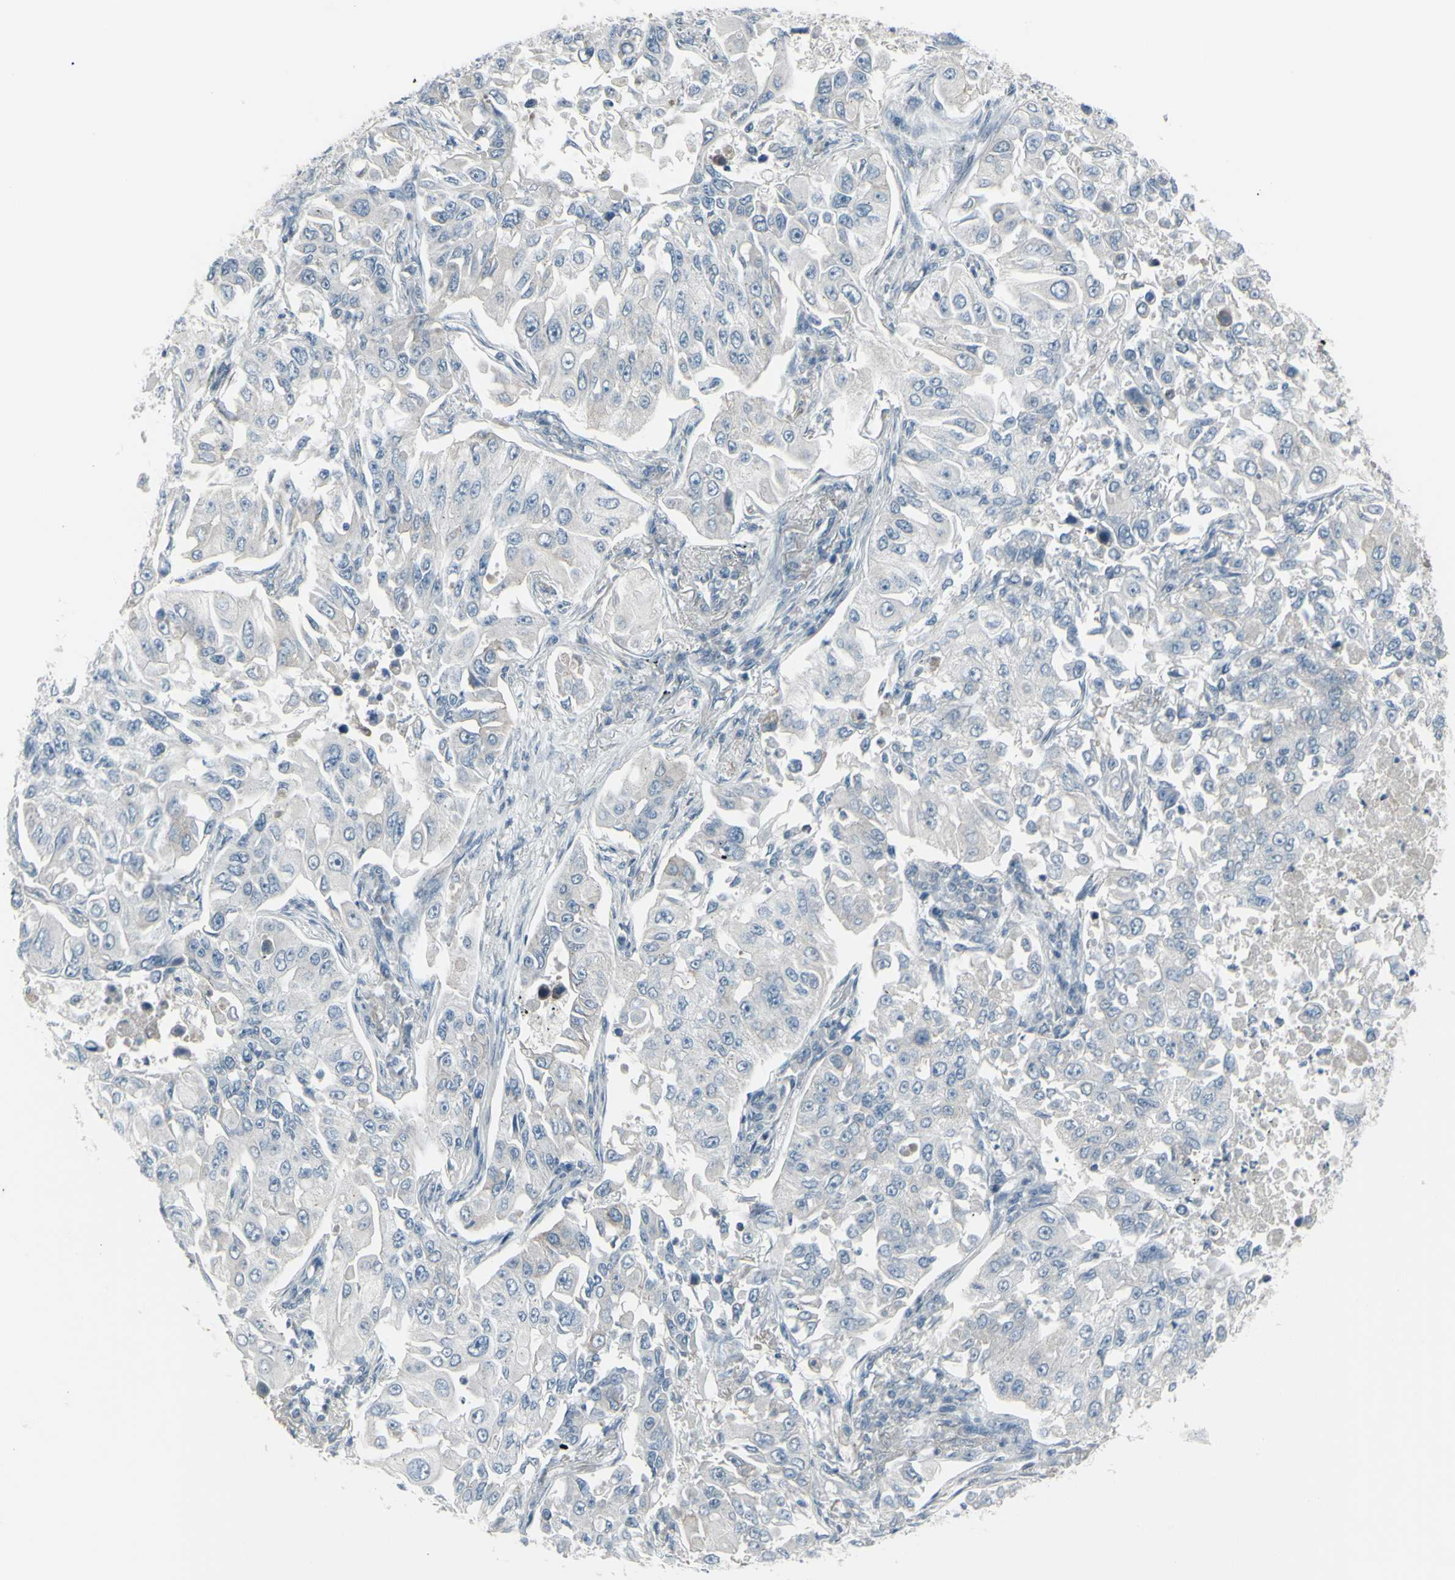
{"staining": {"intensity": "negative", "quantity": "none", "location": "none"}, "tissue": "lung cancer", "cell_type": "Tumor cells", "image_type": "cancer", "snomed": [{"axis": "morphology", "description": "Adenocarcinoma, NOS"}, {"axis": "topography", "description": "Lung"}], "caption": "Tumor cells are negative for brown protein staining in lung cancer (adenocarcinoma).", "gene": "RAB3A", "patient": {"sex": "male", "age": 84}}